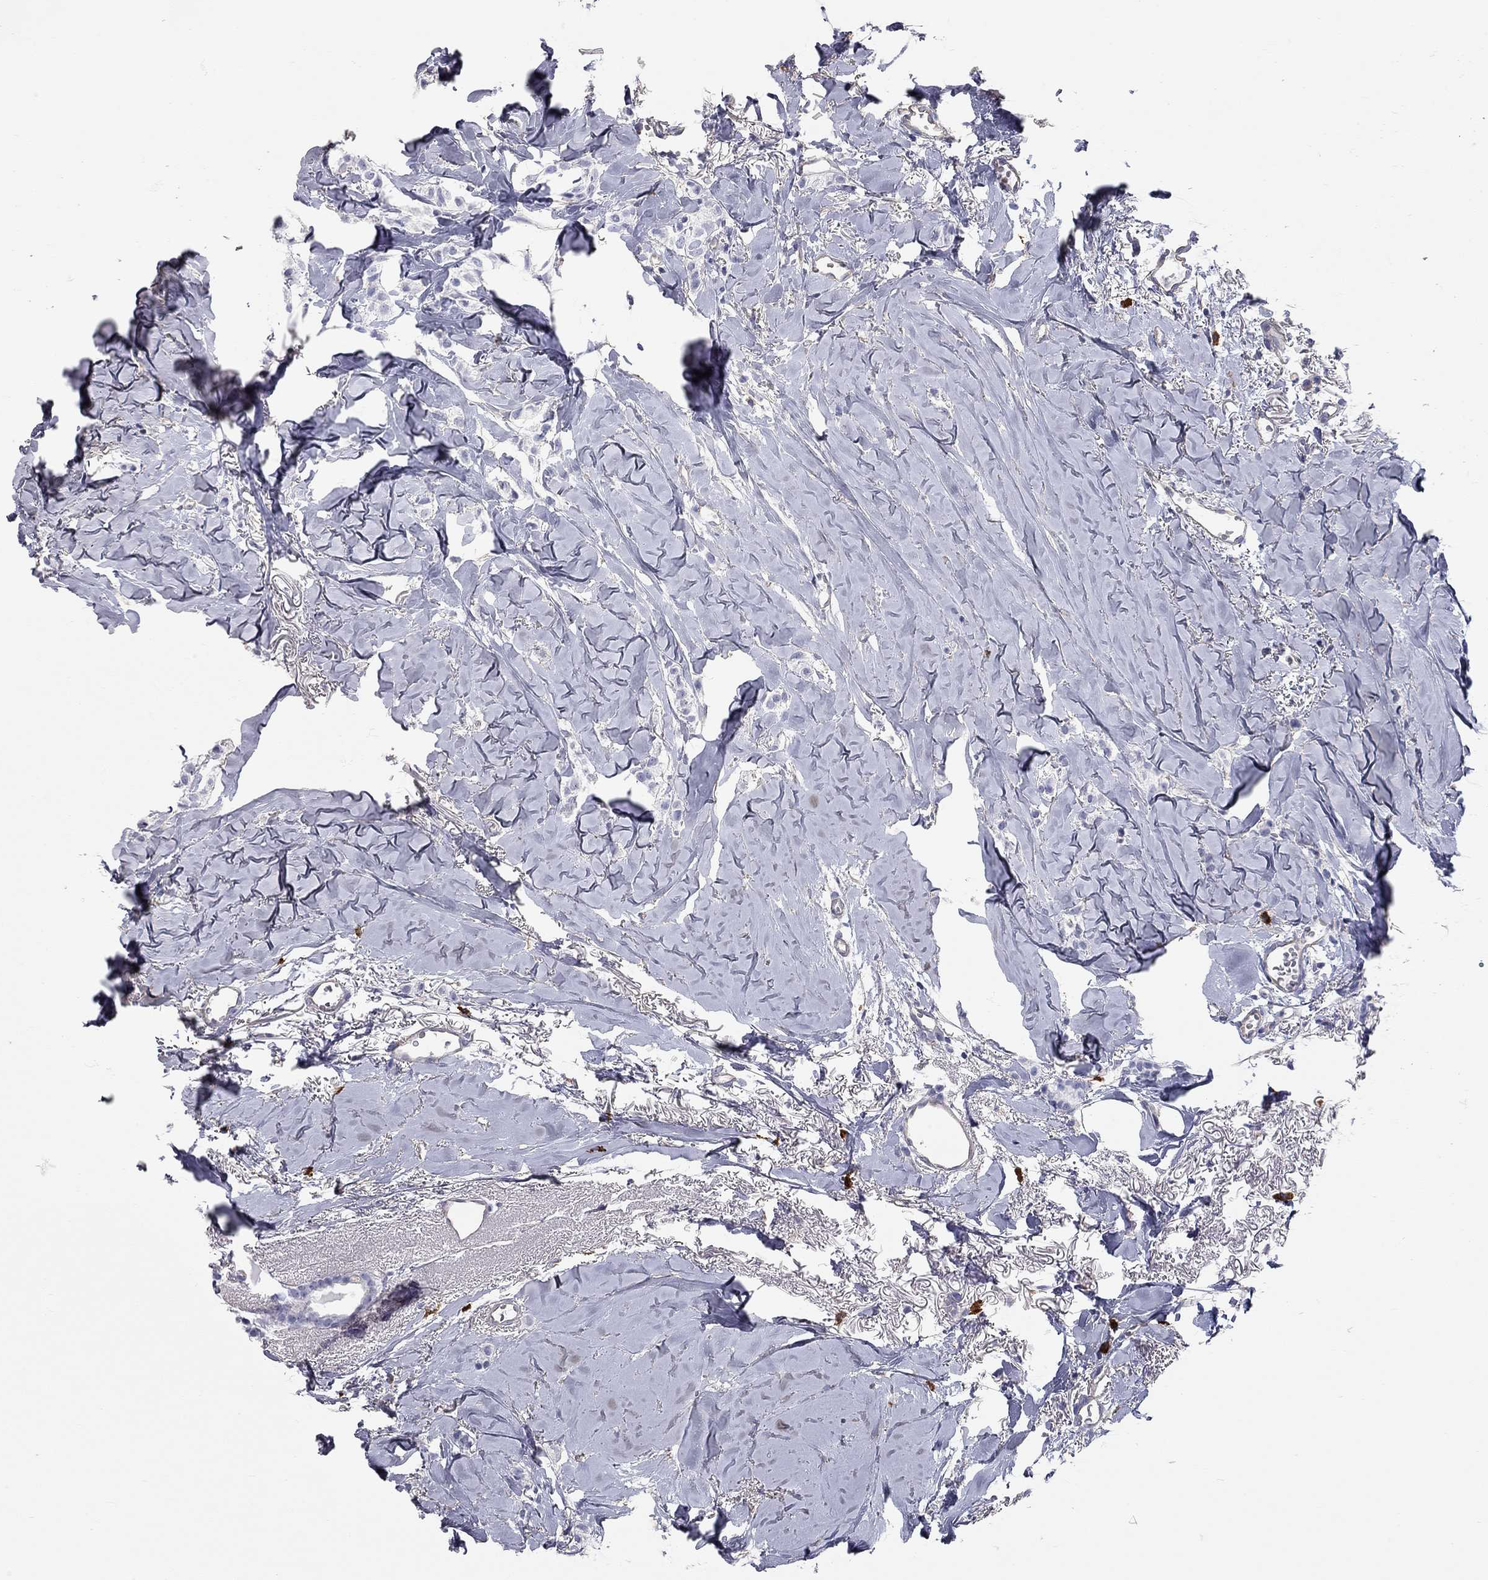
{"staining": {"intensity": "negative", "quantity": "none", "location": "none"}, "tissue": "breast cancer", "cell_type": "Tumor cells", "image_type": "cancer", "snomed": [{"axis": "morphology", "description": "Duct carcinoma"}, {"axis": "topography", "description": "Breast"}], "caption": "Invasive ductal carcinoma (breast) was stained to show a protein in brown. There is no significant expression in tumor cells.", "gene": "C10orf90", "patient": {"sex": "female", "age": 85}}